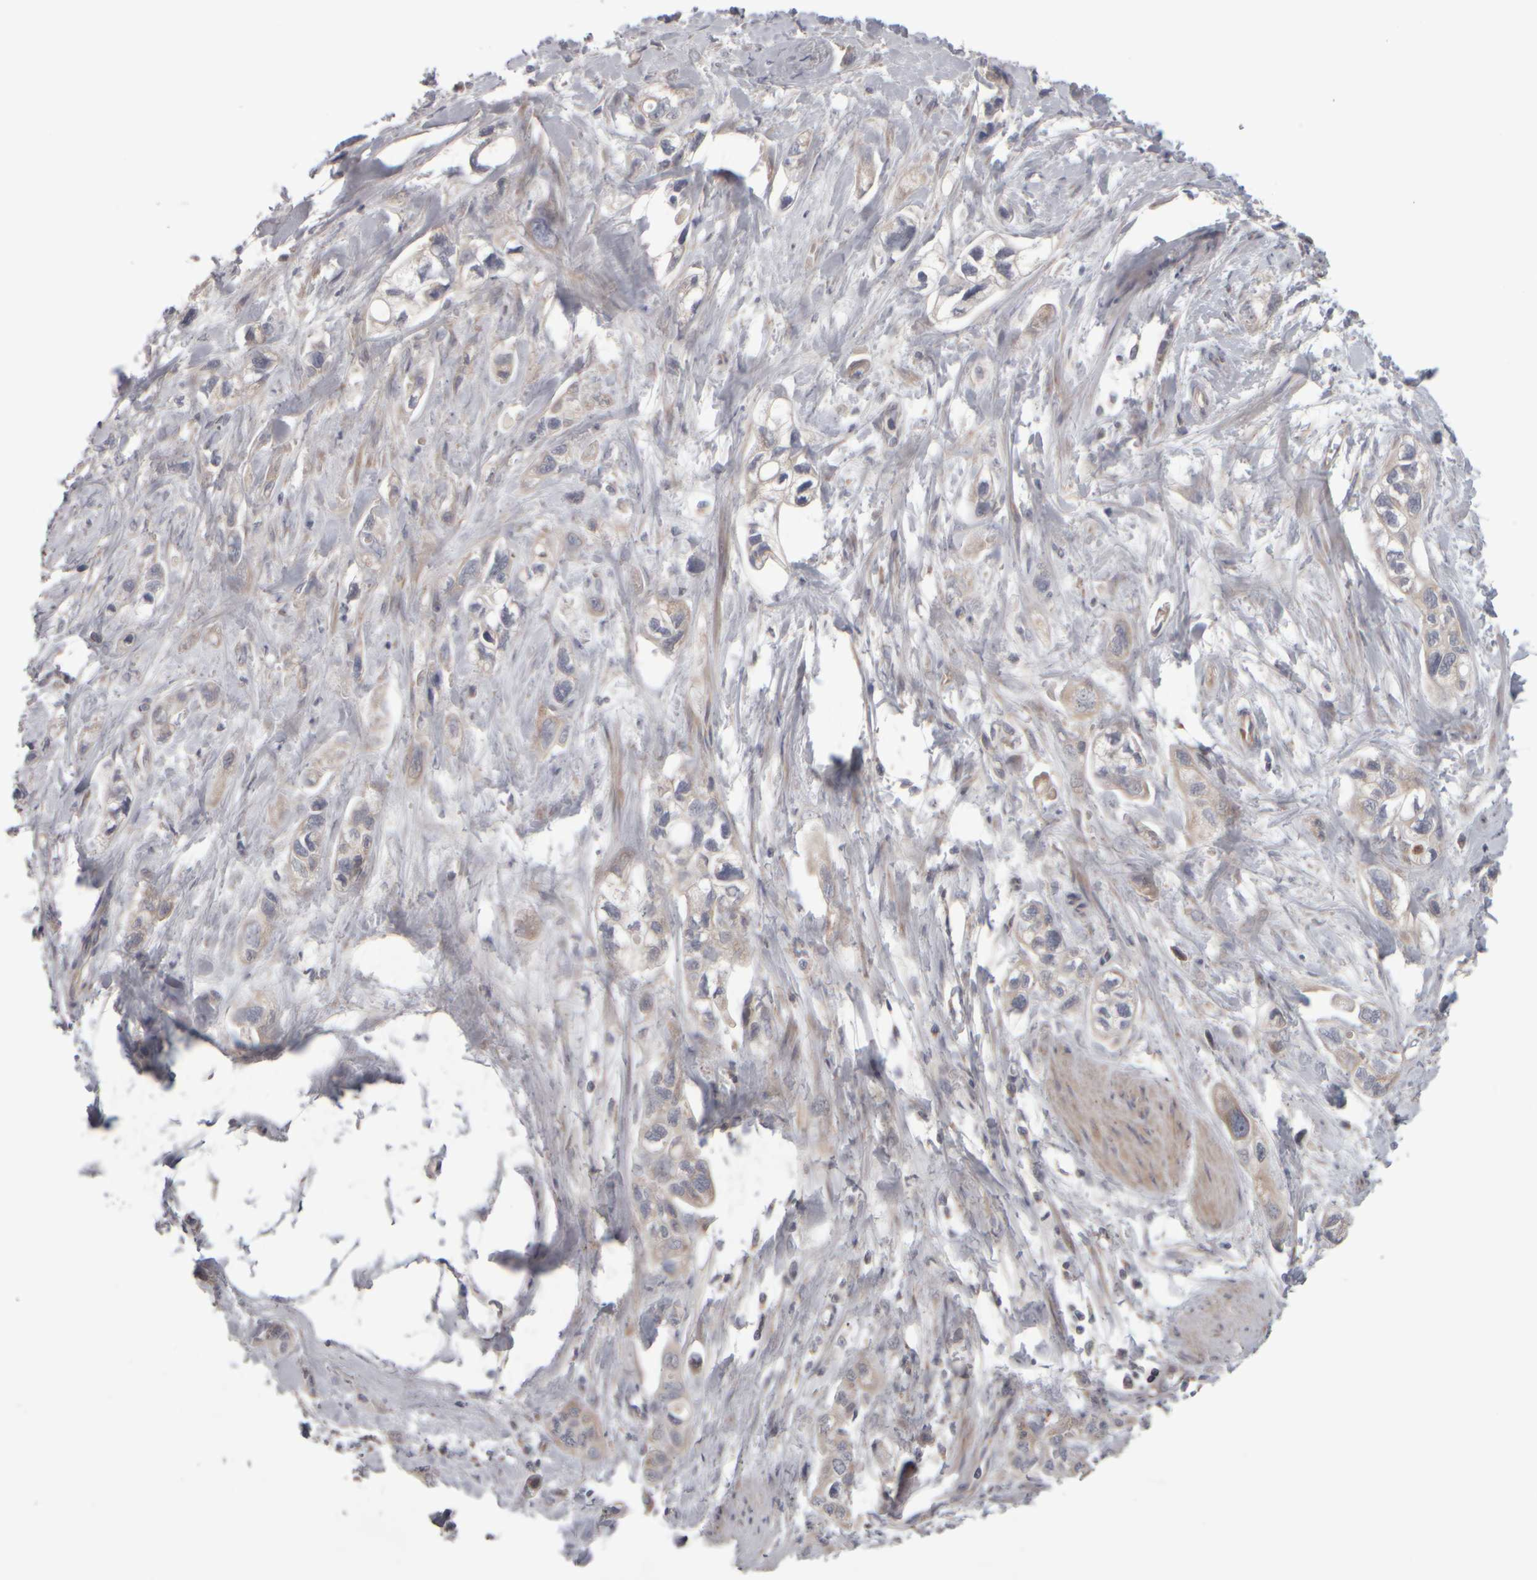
{"staining": {"intensity": "weak", "quantity": "<25%", "location": "cytoplasmic/membranous"}, "tissue": "pancreatic cancer", "cell_type": "Tumor cells", "image_type": "cancer", "snomed": [{"axis": "morphology", "description": "Adenocarcinoma, NOS"}, {"axis": "topography", "description": "Pancreas"}], "caption": "The immunohistochemistry image has no significant positivity in tumor cells of pancreatic cancer (adenocarcinoma) tissue.", "gene": "SCO1", "patient": {"sex": "male", "age": 74}}